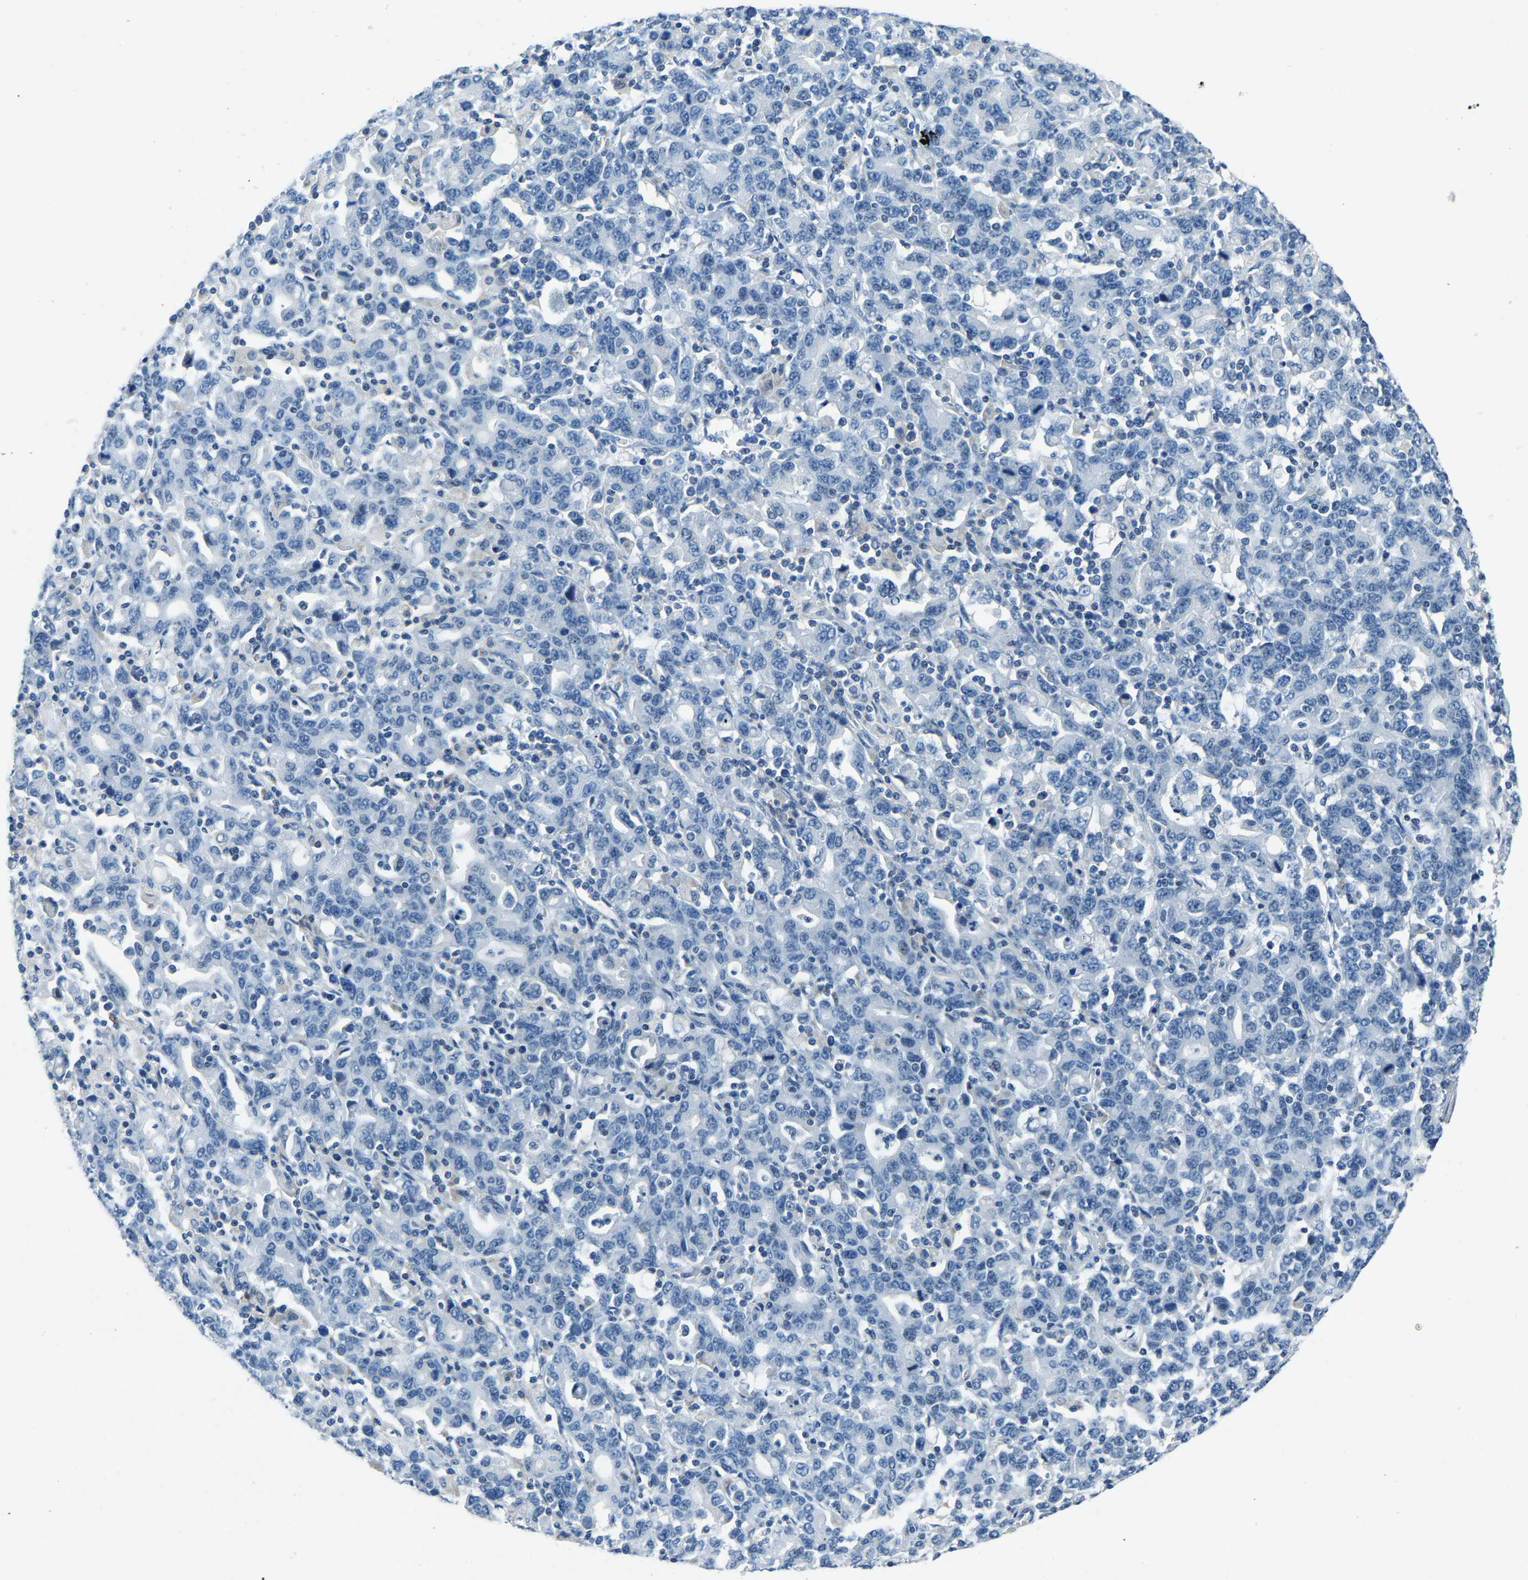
{"staining": {"intensity": "negative", "quantity": "none", "location": "none"}, "tissue": "stomach cancer", "cell_type": "Tumor cells", "image_type": "cancer", "snomed": [{"axis": "morphology", "description": "Adenocarcinoma, NOS"}, {"axis": "topography", "description": "Stomach, upper"}], "caption": "Human stomach cancer stained for a protein using immunohistochemistry (IHC) demonstrates no positivity in tumor cells.", "gene": "XIRP1", "patient": {"sex": "male", "age": 69}}